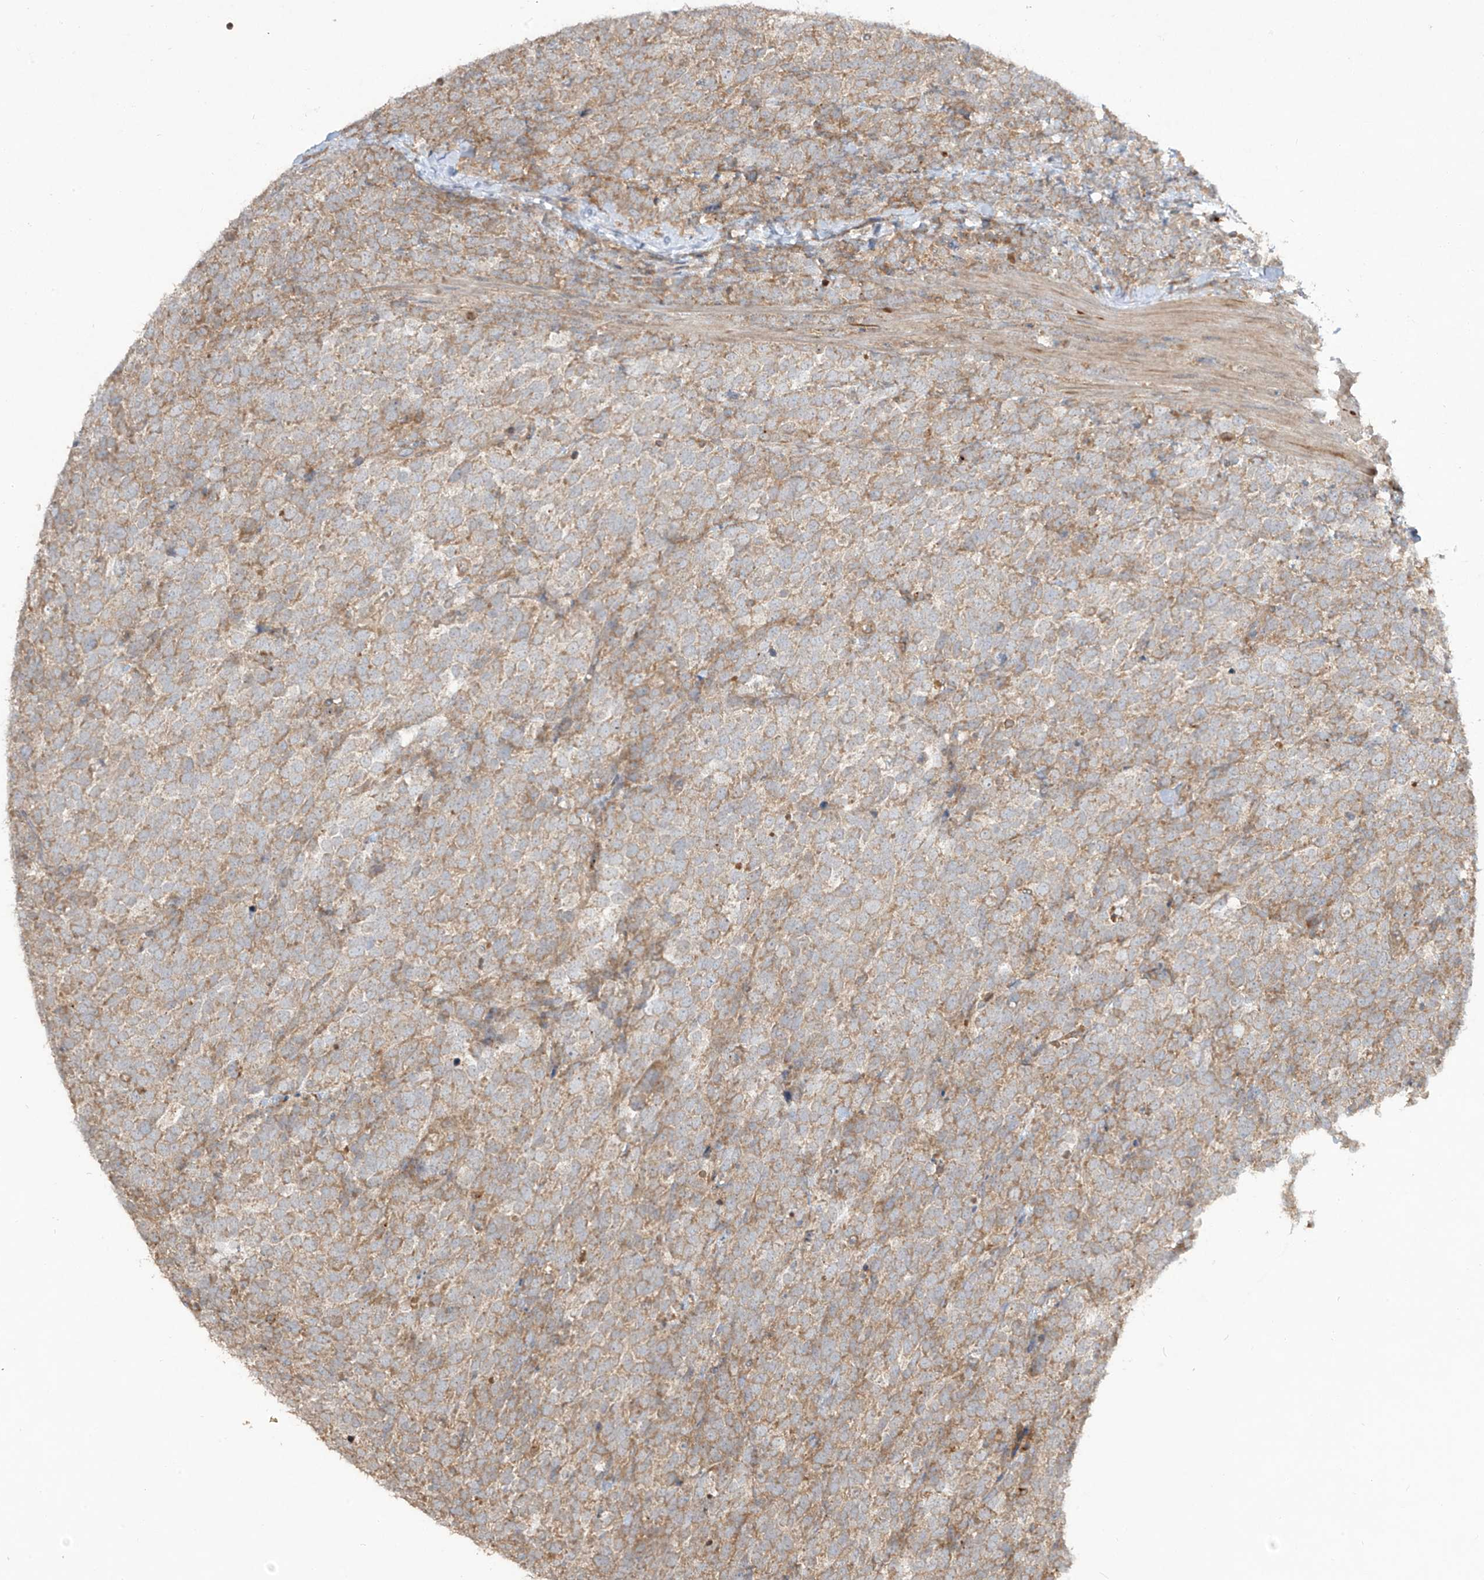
{"staining": {"intensity": "moderate", "quantity": "25%-75%", "location": "cytoplasmic/membranous"}, "tissue": "urothelial cancer", "cell_type": "Tumor cells", "image_type": "cancer", "snomed": [{"axis": "morphology", "description": "Urothelial carcinoma, High grade"}, {"axis": "topography", "description": "Urinary bladder"}], "caption": "A medium amount of moderate cytoplasmic/membranous positivity is seen in approximately 25%-75% of tumor cells in urothelial cancer tissue.", "gene": "LDAH", "patient": {"sex": "female", "age": 82}}